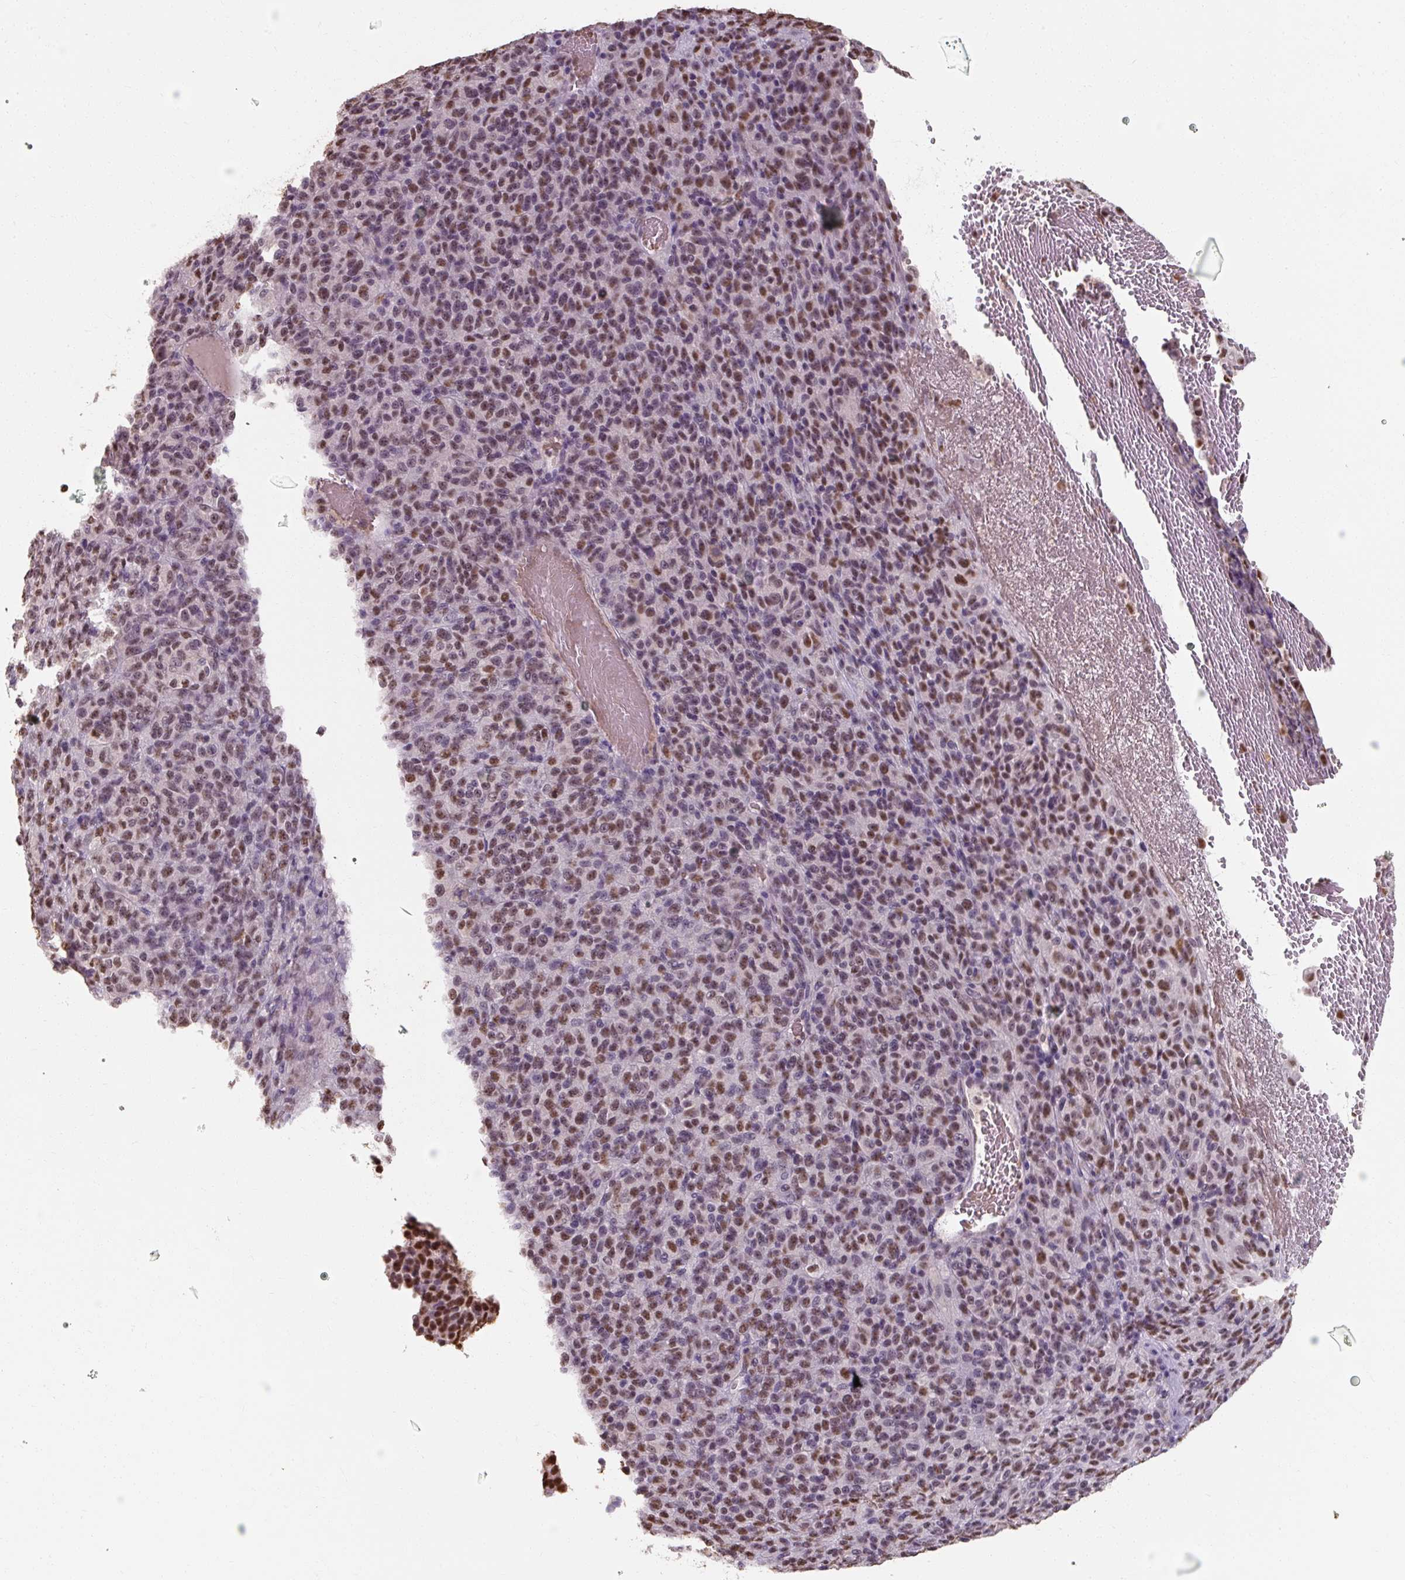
{"staining": {"intensity": "moderate", "quantity": "25%-75%", "location": "nuclear"}, "tissue": "melanoma", "cell_type": "Tumor cells", "image_type": "cancer", "snomed": [{"axis": "morphology", "description": "Malignant melanoma, Metastatic site"}, {"axis": "topography", "description": "Brain"}], "caption": "An image of melanoma stained for a protein reveals moderate nuclear brown staining in tumor cells.", "gene": "ZFTRAF1", "patient": {"sex": "female", "age": 56}}